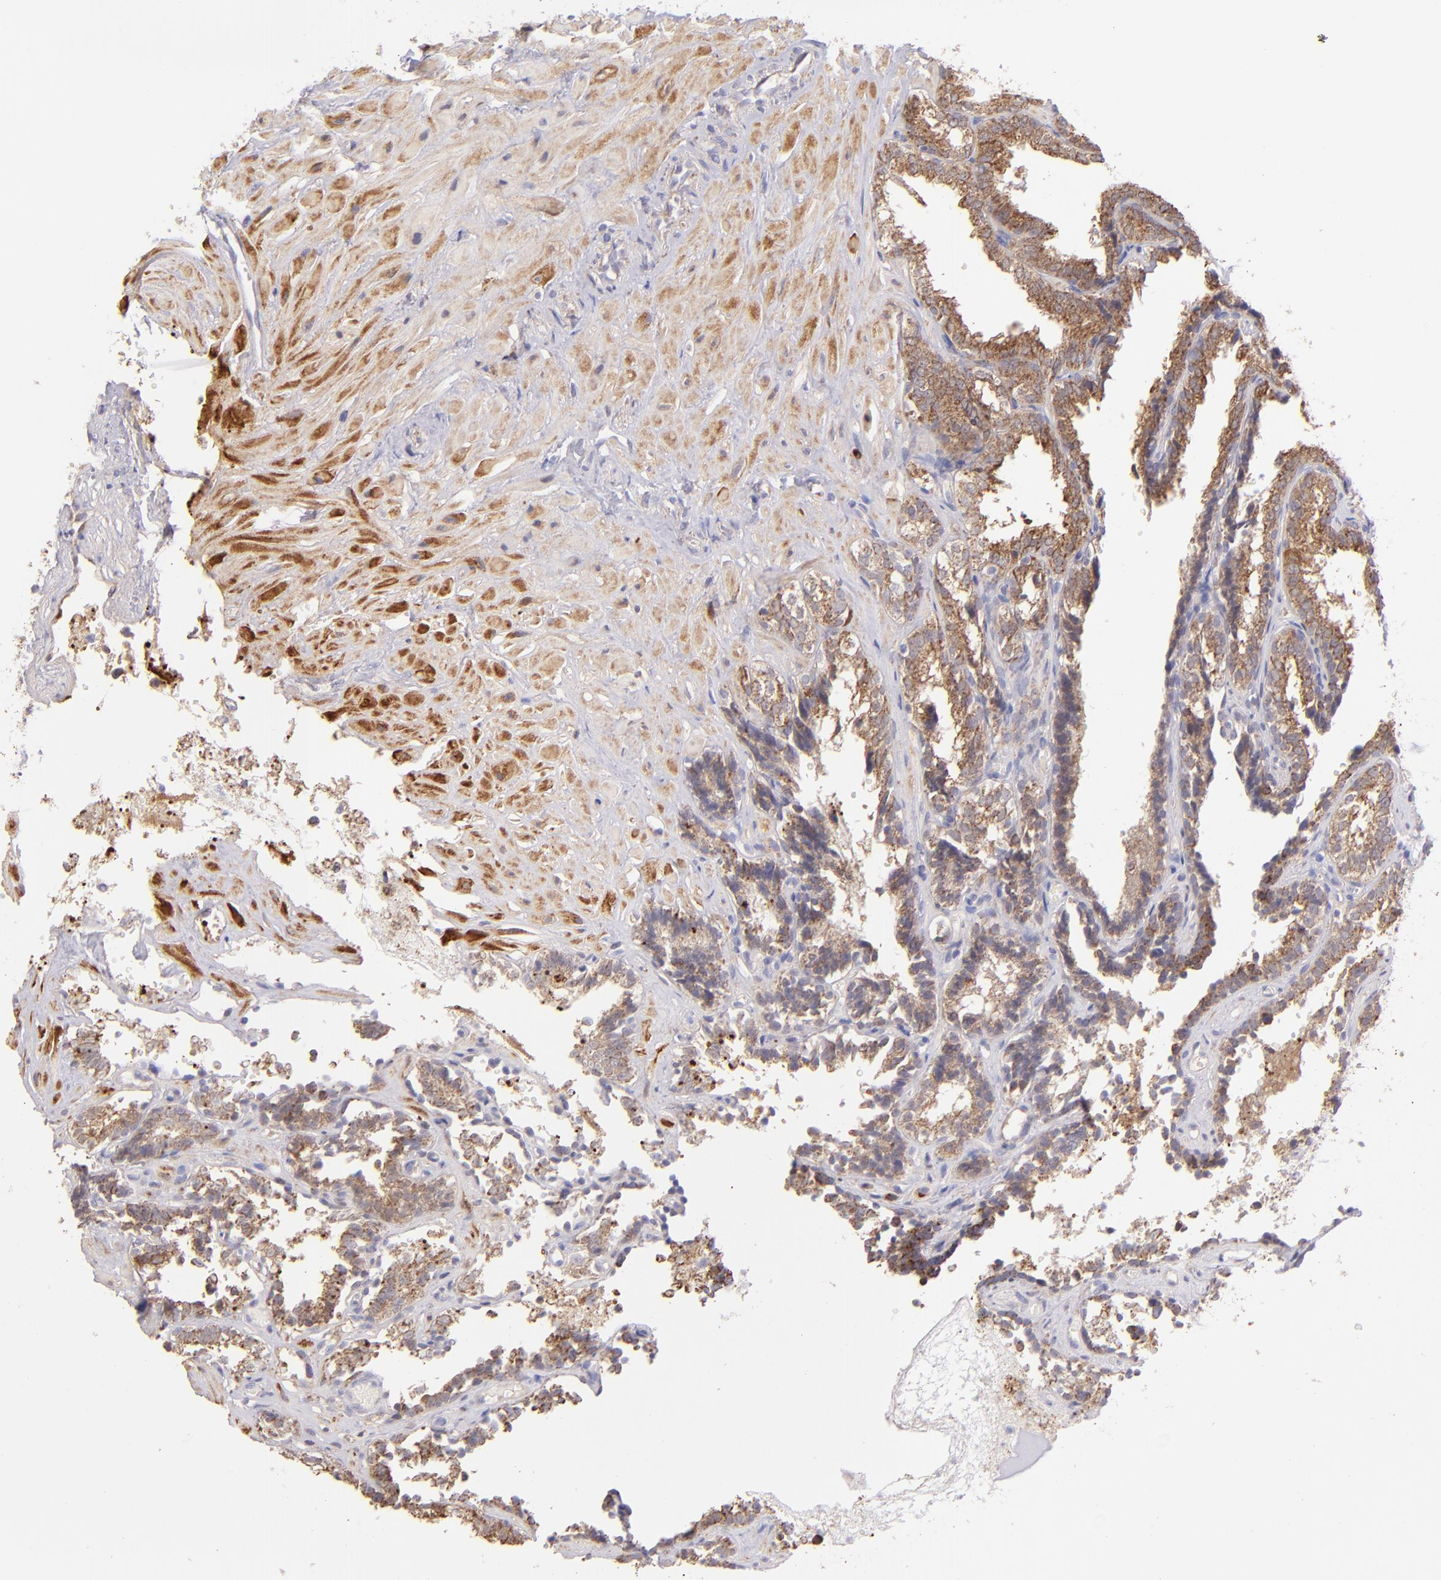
{"staining": {"intensity": "moderate", "quantity": ">75%", "location": "cytoplasmic/membranous"}, "tissue": "seminal vesicle", "cell_type": "Glandular cells", "image_type": "normal", "snomed": [{"axis": "morphology", "description": "Normal tissue, NOS"}, {"axis": "topography", "description": "Seminal veicle"}], "caption": "Glandular cells reveal medium levels of moderate cytoplasmic/membranous expression in about >75% of cells in unremarkable seminal vesicle. (DAB IHC, brown staining for protein, blue staining for nuclei).", "gene": "SH2D4A", "patient": {"sex": "male", "age": 26}}